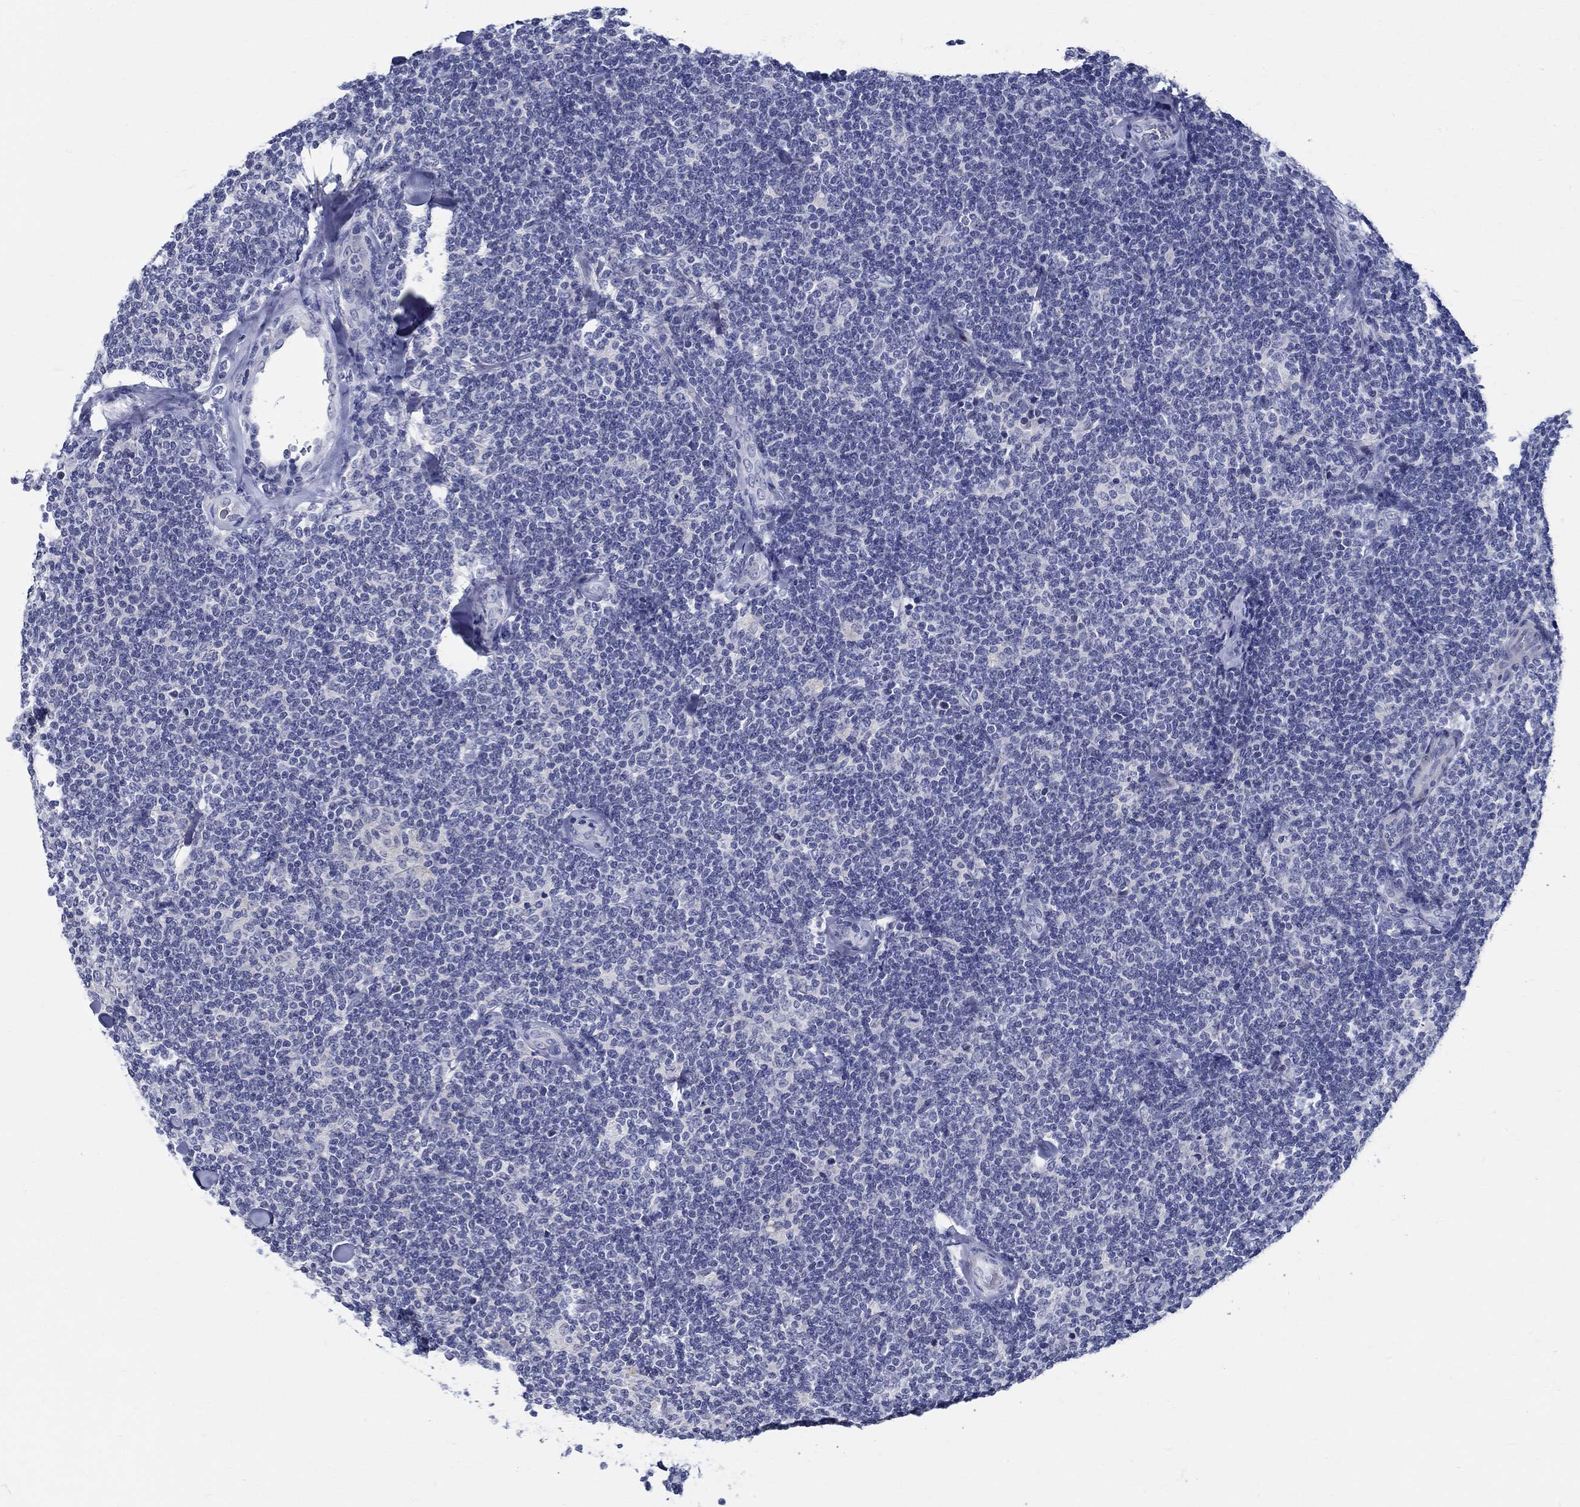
{"staining": {"intensity": "negative", "quantity": "none", "location": "none"}, "tissue": "lymphoma", "cell_type": "Tumor cells", "image_type": "cancer", "snomed": [{"axis": "morphology", "description": "Malignant lymphoma, non-Hodgkin's type, Low grade"}, {"axis": "topography", "description": "Lymph node"}], "caption": "Protein analysis of lymphoma displays no significant positivity in tumor cells.", "gene": "CETN1", "patient": {"sex": "female", "age": 56}}